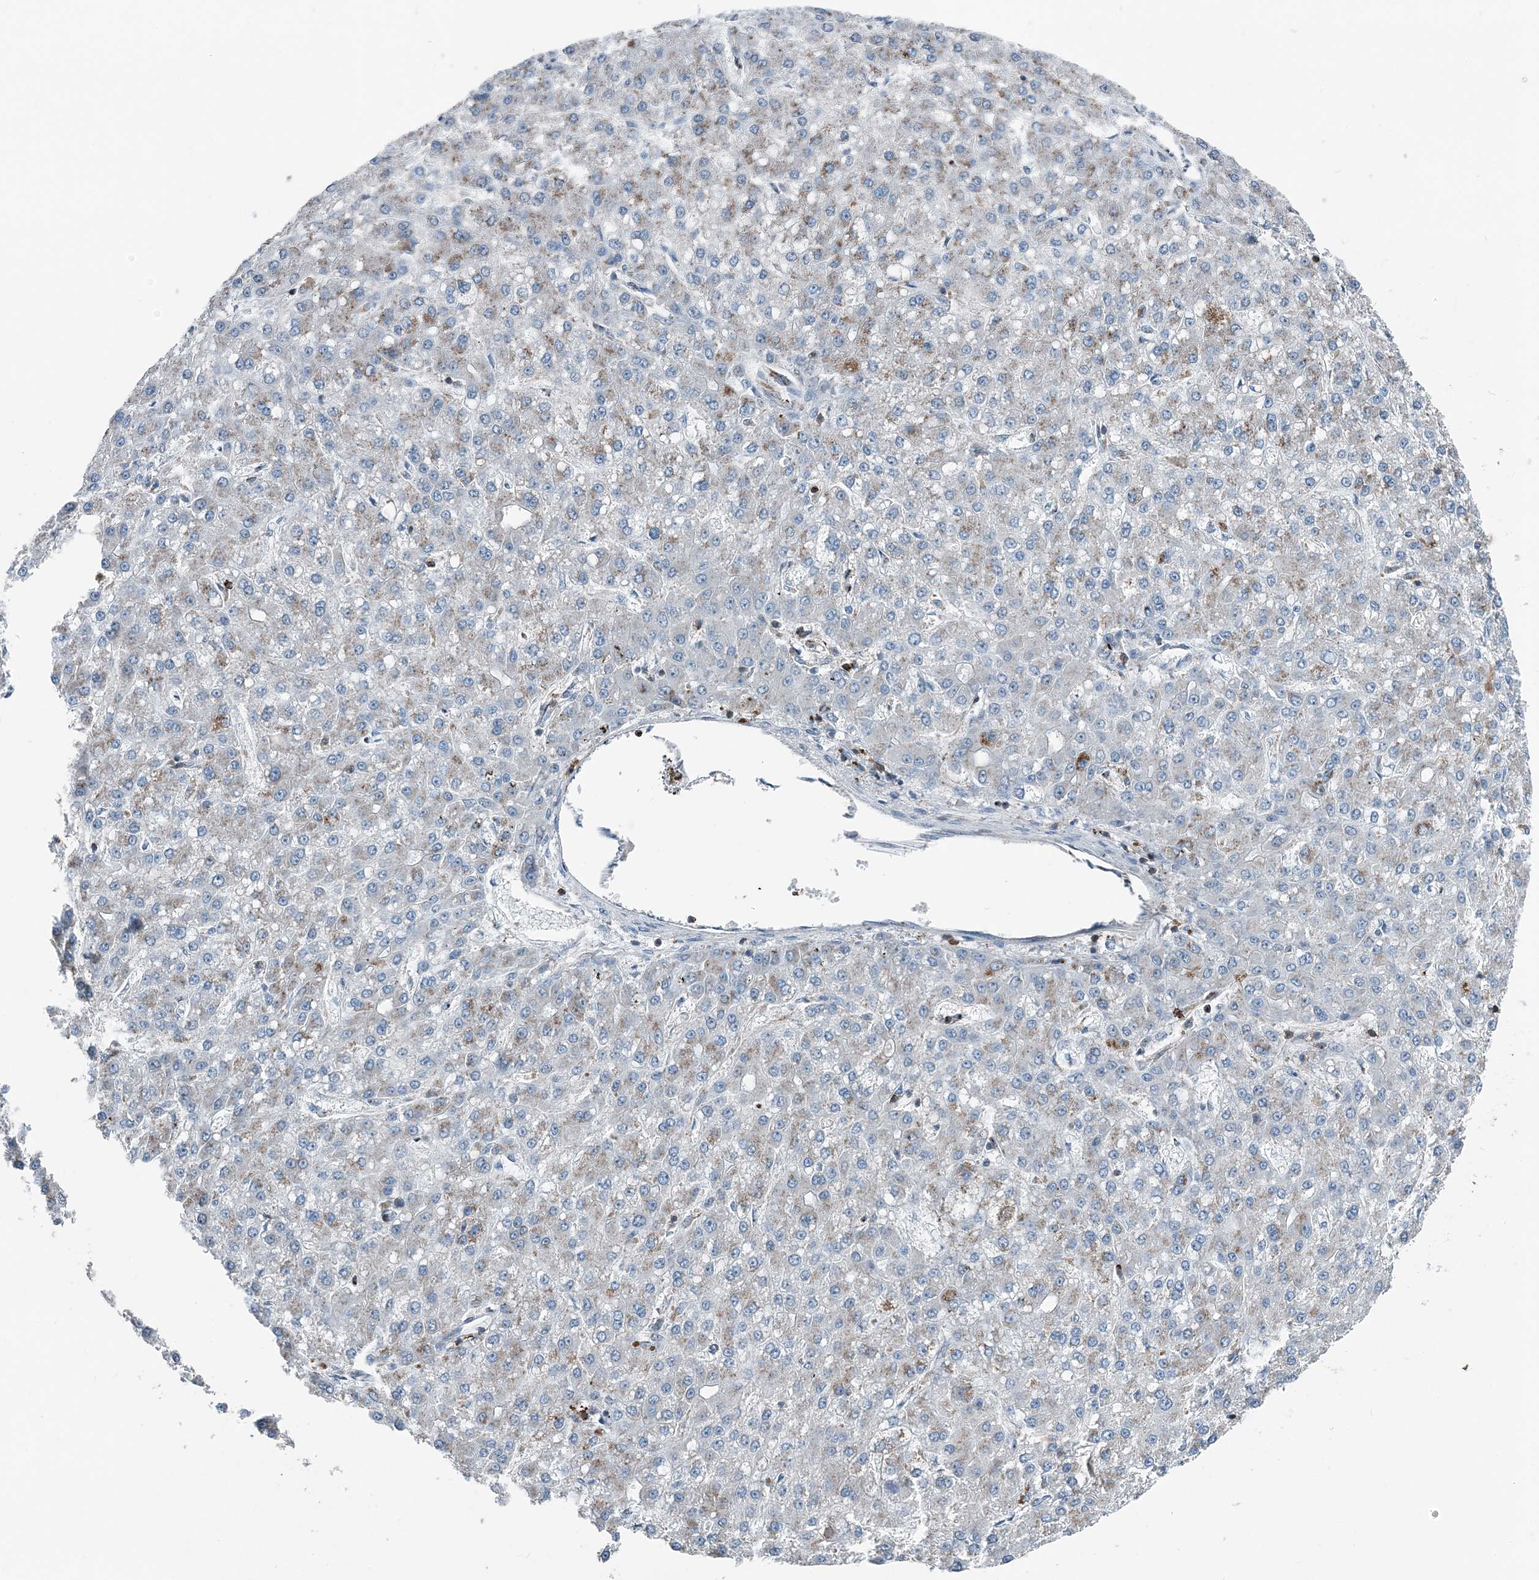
{"staining": {"intensity": "moderate", "quantity": "<25%", "location": "cytoplasmic/membranous"}, "tissue": "liver cancer", "cell_type": "Tumor cells", "image_type": "cancer", "snomed": [{"axis": "morphology", "description": "Carcinoma, Hepatocellular, NOS"}, {"axis": "topography", "description": "Liver"}], "caption": "Human liver cancer (hepatocellular carcinoma) stained with a brown dye exhibits moderate cytoplasmic/membranous positive staining in approximately <25% of tumor cells.", "gene": "CFL1", "patient": {"sex": "male", "age": 67}}